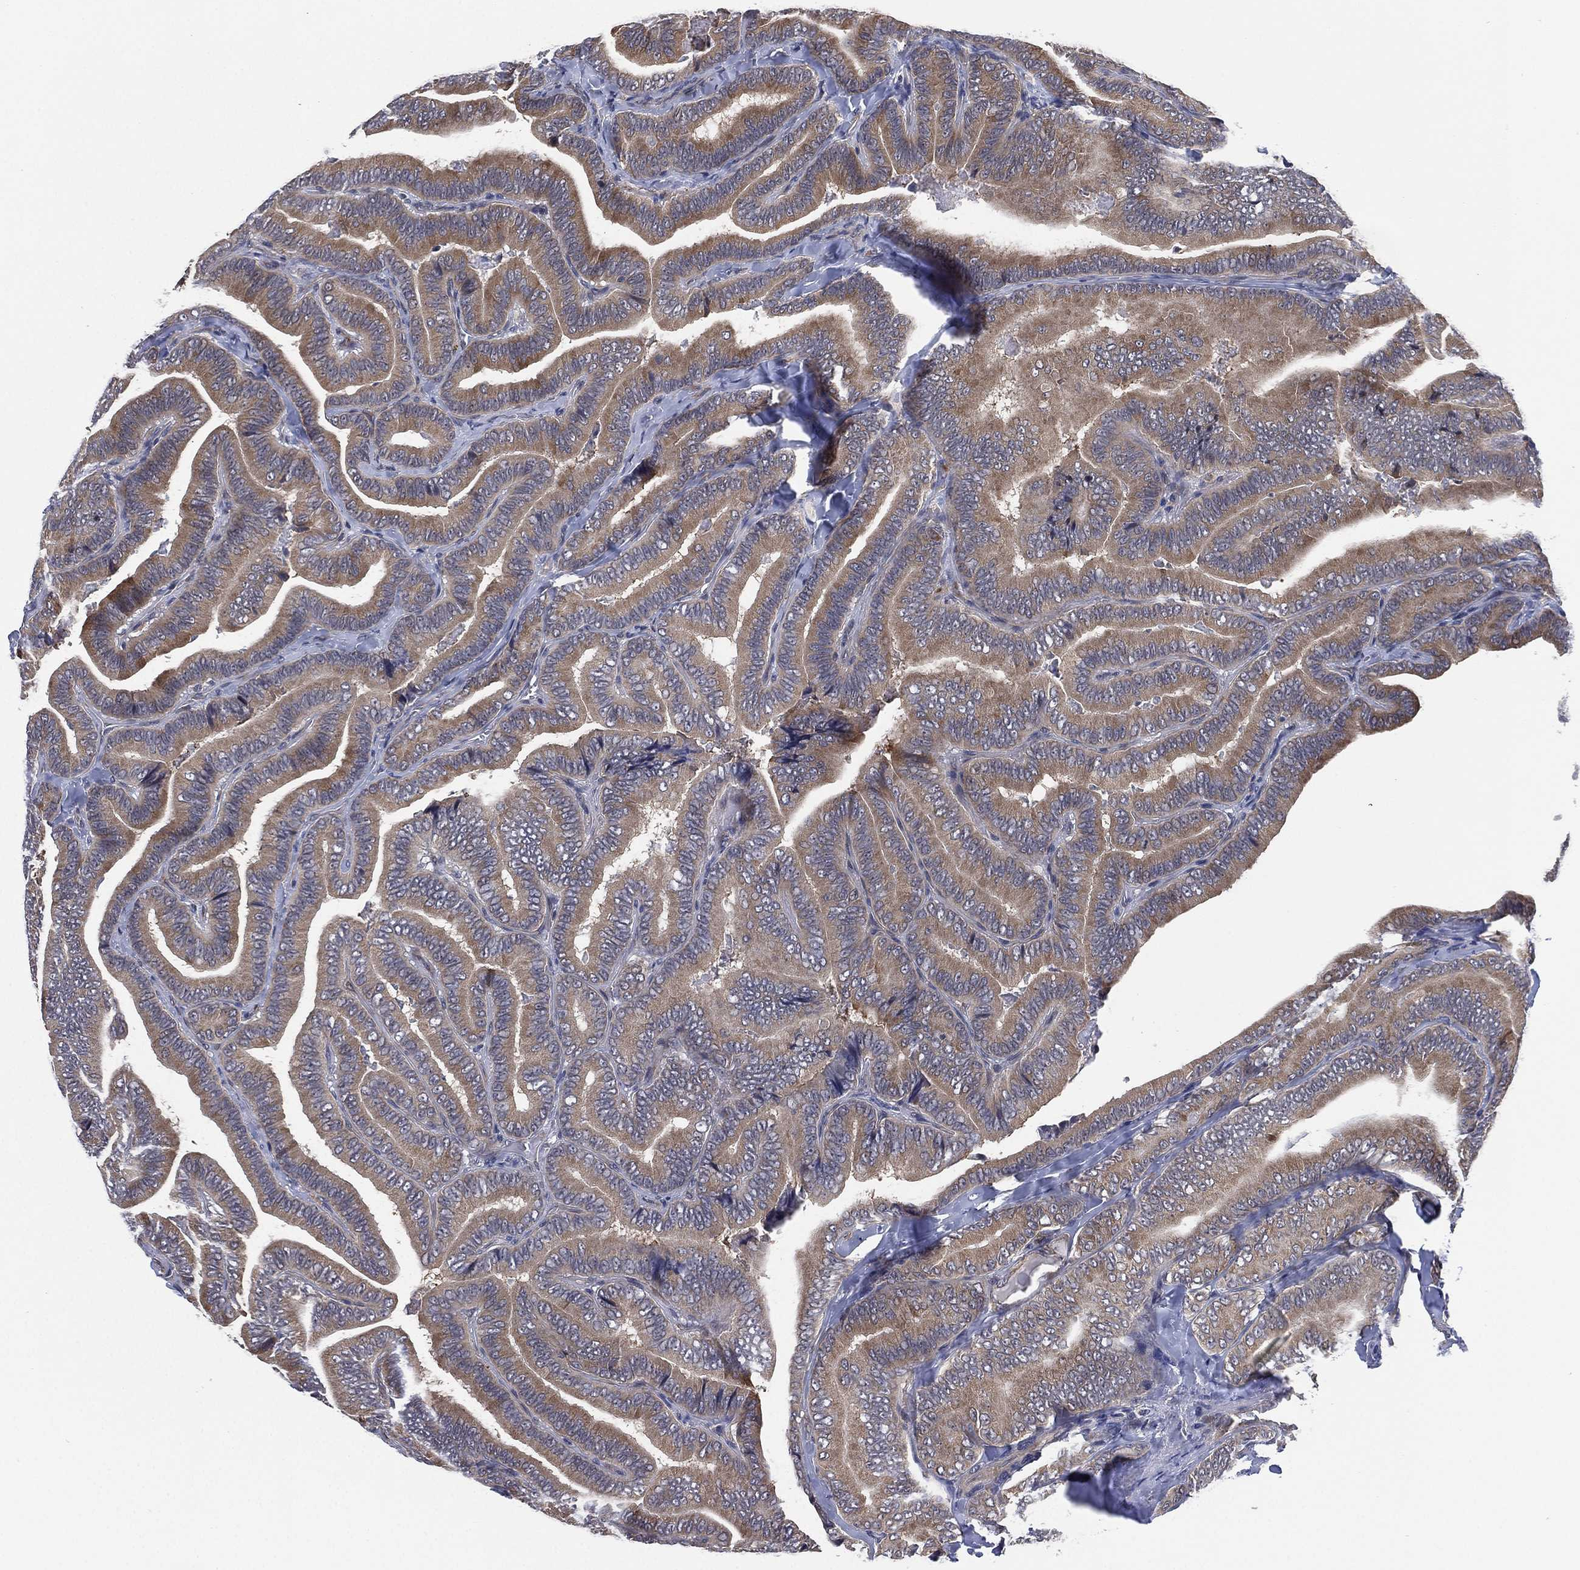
{"staining": {"intensity": "weak", "quantity": ">75%", "location": "cytoplasmic/membranous"}, "tissue": "thyroid cancer", "cell_type": "Tumor cells", "image_type": "cancer", "snomed": [{"axis": "morphology", "description": "Papillary adenocarcinoma, NOS"}, {"axis": "topography", "description": "Thyroid gland"}], "caption": "Protein staining exhibits weak cytoplasmic/membranous staining in about >75% of tumor cells in thyroid papillary adenocarcinoma. The staining is performed using DAB (3,3'-diaminobenzidine) brown chromogen to label protein expression. The nuclei are counter-stained blue using hematoxylin.", "gene": "SELENOO", "patient": {"sex": "male", "age": 61}}